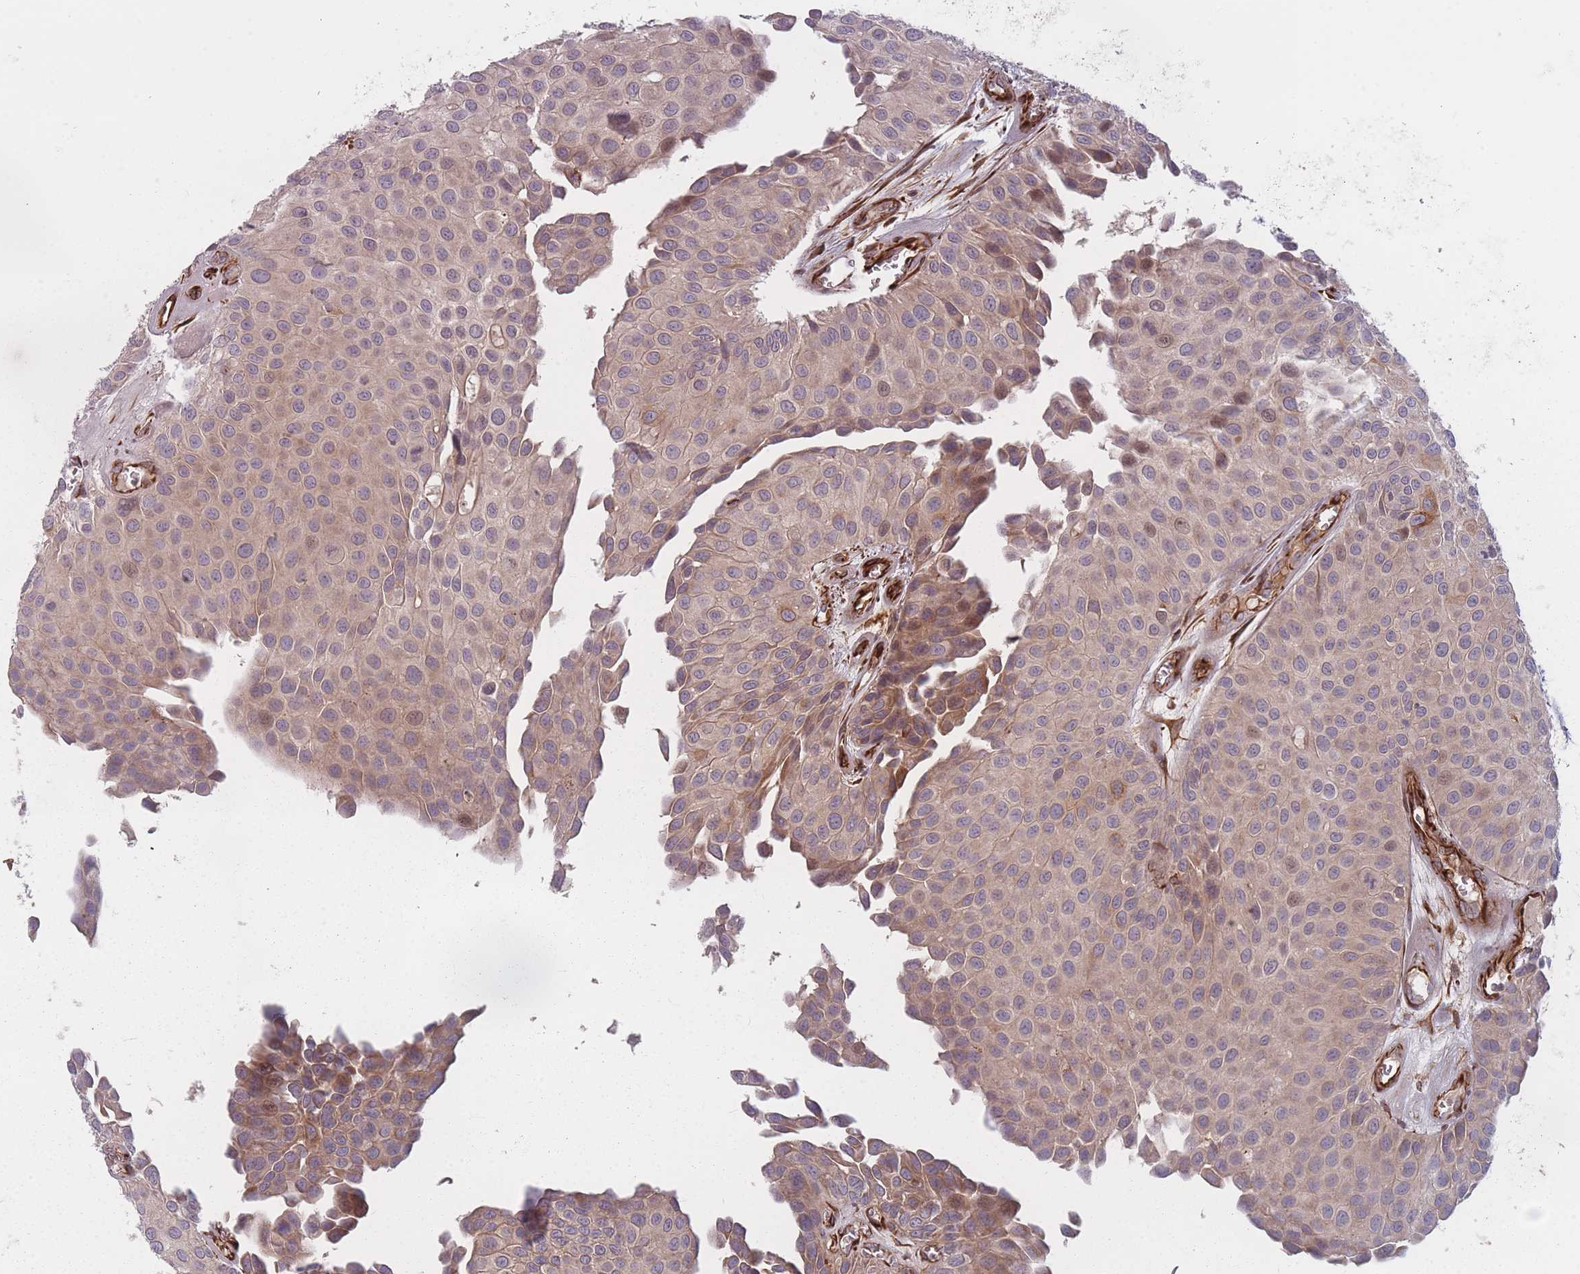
{"staining": {"intensity": "weak", "quantity": "25%-75%", "location": "cytoplasmic/membranous"}, "tissue": "urothelial cancer", "cell_type": "Tumor cells", "image_type": "cancer", "snomed": [{"axis": "morphology", "description": "Urothelial carcinoma, Low grade"}, {"axis": "topography", "description": "Urinary bladder"}], "caption": "Low-grade urothelial carcinoma stained with immunohistochemistry (IHC) displays weak cytoplasmic/membranous expression in about 25%-75% of tumor cells. The staining is performed using DAB (3,3'-diaminobenzidine) brown chromogen to label protein expression. The nuclei are counter-stained blue using hematoxylin.", "gene": "EEF1AKMT2", "patient": {"sex": "male", "age": 88}}